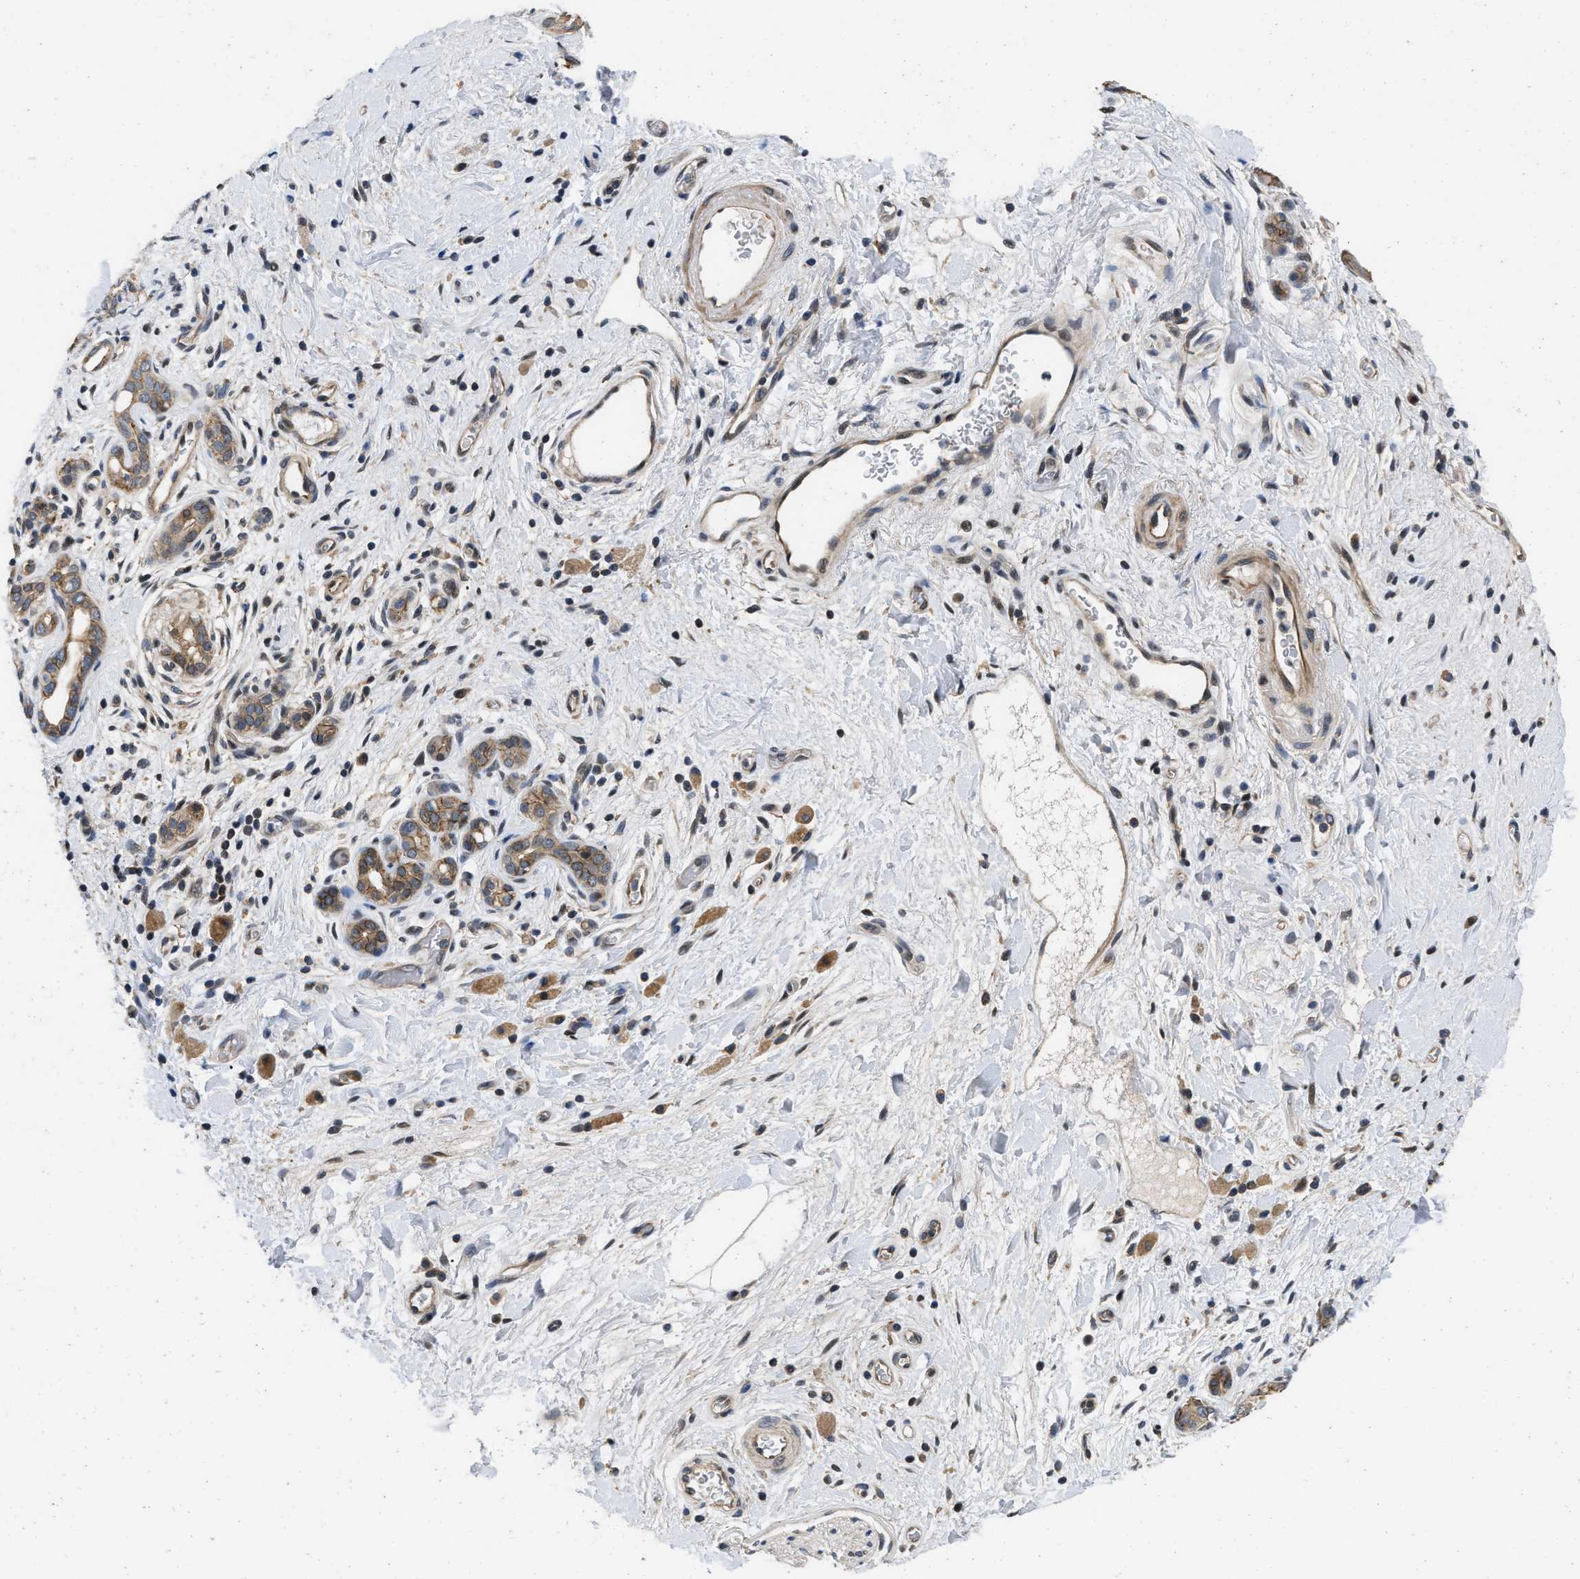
{"staining": {"intensity": "moderate", "quantity": ">75%", "location": "cytoplasmic/membranous"}, "tissue": "pancreatic cancer", "cell_type": "Tumor cells", "image_type": "cancer", "snomed": [{"axis": "morphology", "description": "Adenocarcinoma, NOS"}, {"axis": "topography", "description": "Pancreas"}], "caption": "High-magnification brightfield microscopy of pancreatic adenocarcinoma stained with DAB (3,3'-diaminobenzidine) (brown) and counterstained with hematoxylin (blue). tumor cells exhibit moderate cytoplasmic/membranous positivity is appreciated in about>75% of cells.", "gene": "PRDM14", "patient": {"sex": "male", "age": 55}}